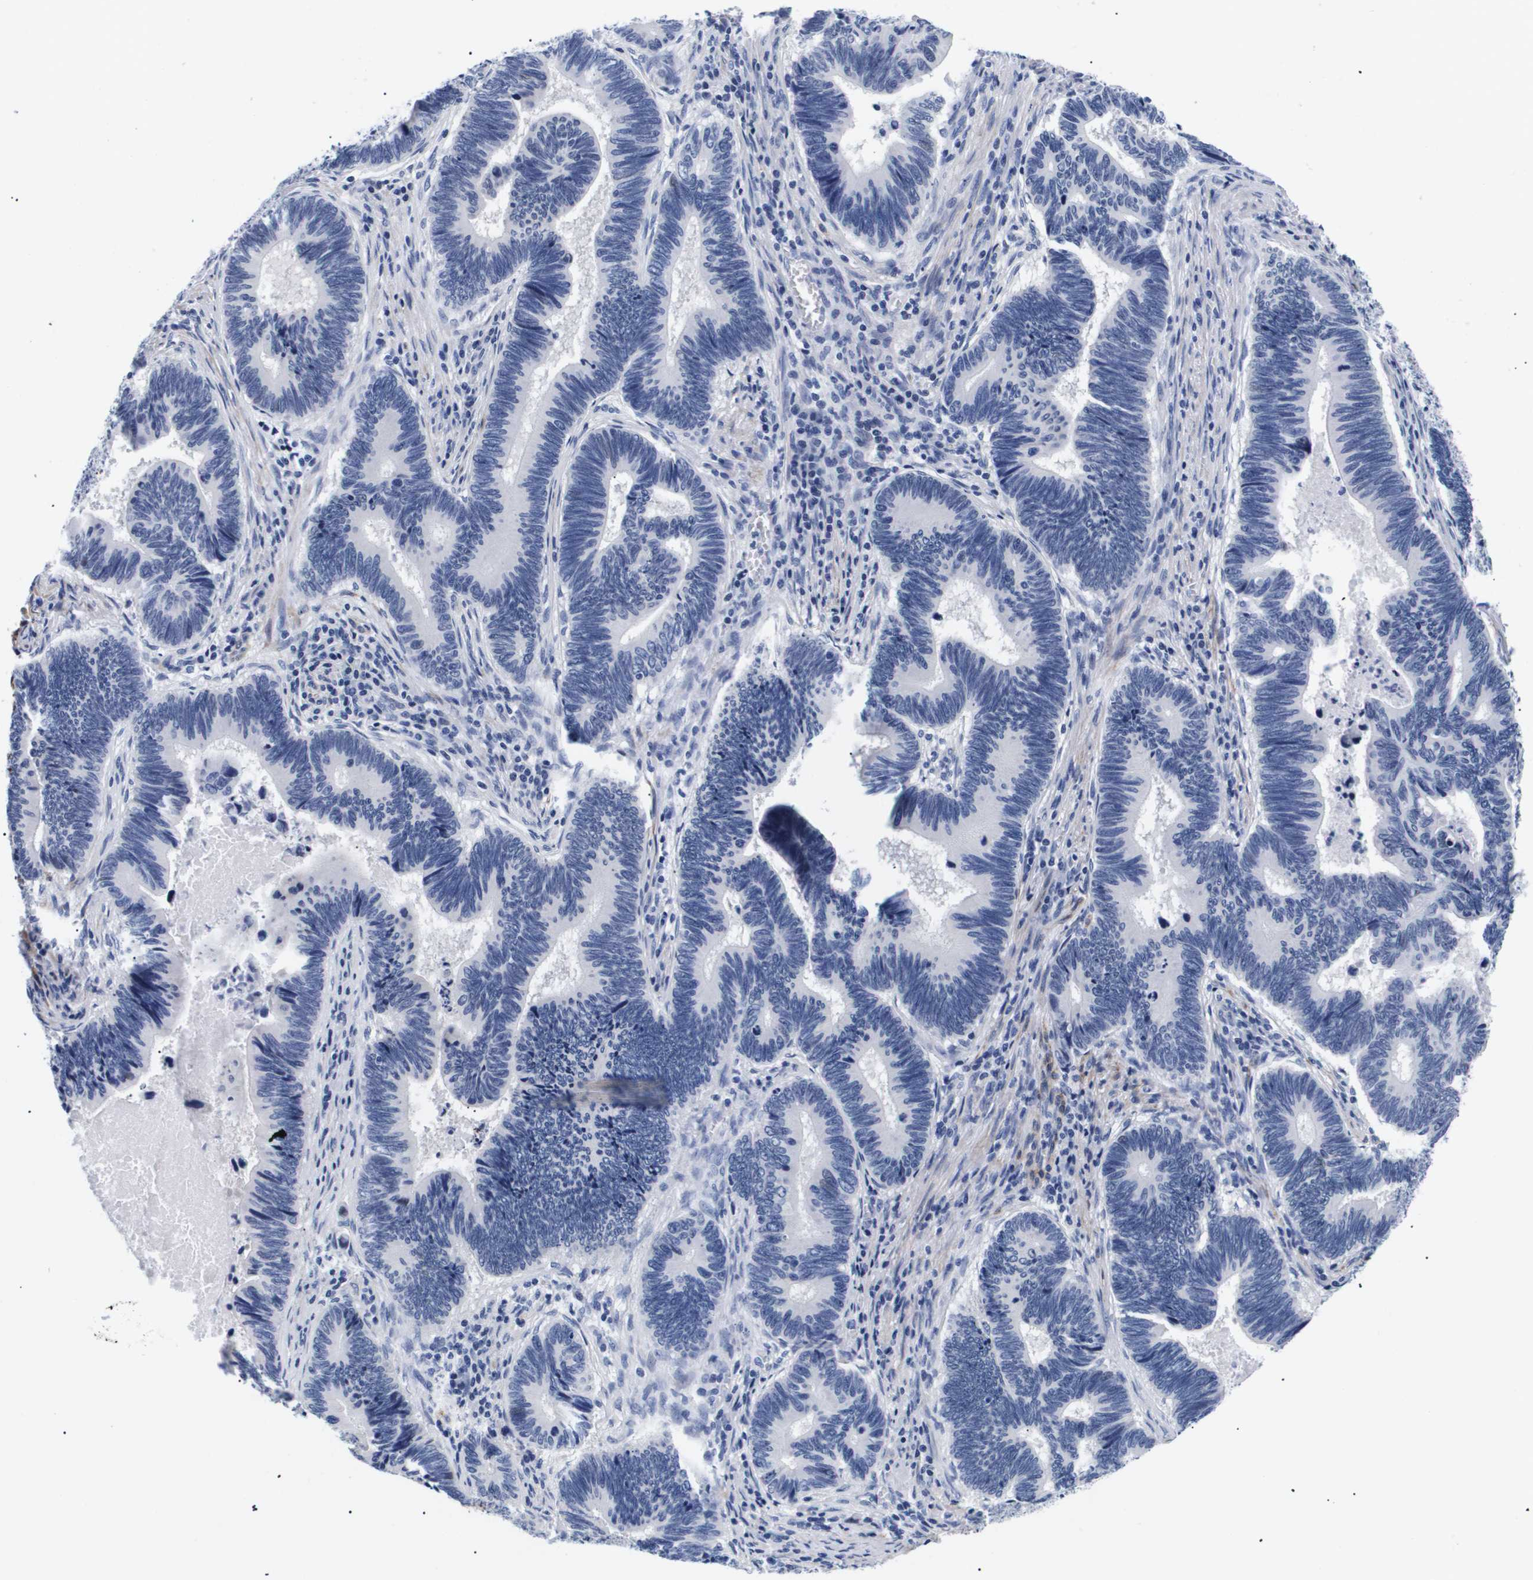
{"staining": {"intensity": "negative", "quantity": "none", "location": "none"}, "tissue": "pancreatic cancer", "cell_type": "Tumor cells", "image_type": "cancer", "snomed": [{"axis": "morphology", "description": "Adenocarcinoma, NOS"}, {"axis": "topography", "description": "Pancreas"}], "caption": "Tumor cells show no significant staining in adenocarcinoma (pancreatic). Brightfield microscopy of immunohistochemistry (IHC) stained with DAB (3,3'-diaminobenzidine) (brown) and hematoxylin (blue), captured at high magnification.", "gene": "SHD", "patient": {"sex": "female", "age": 70}}